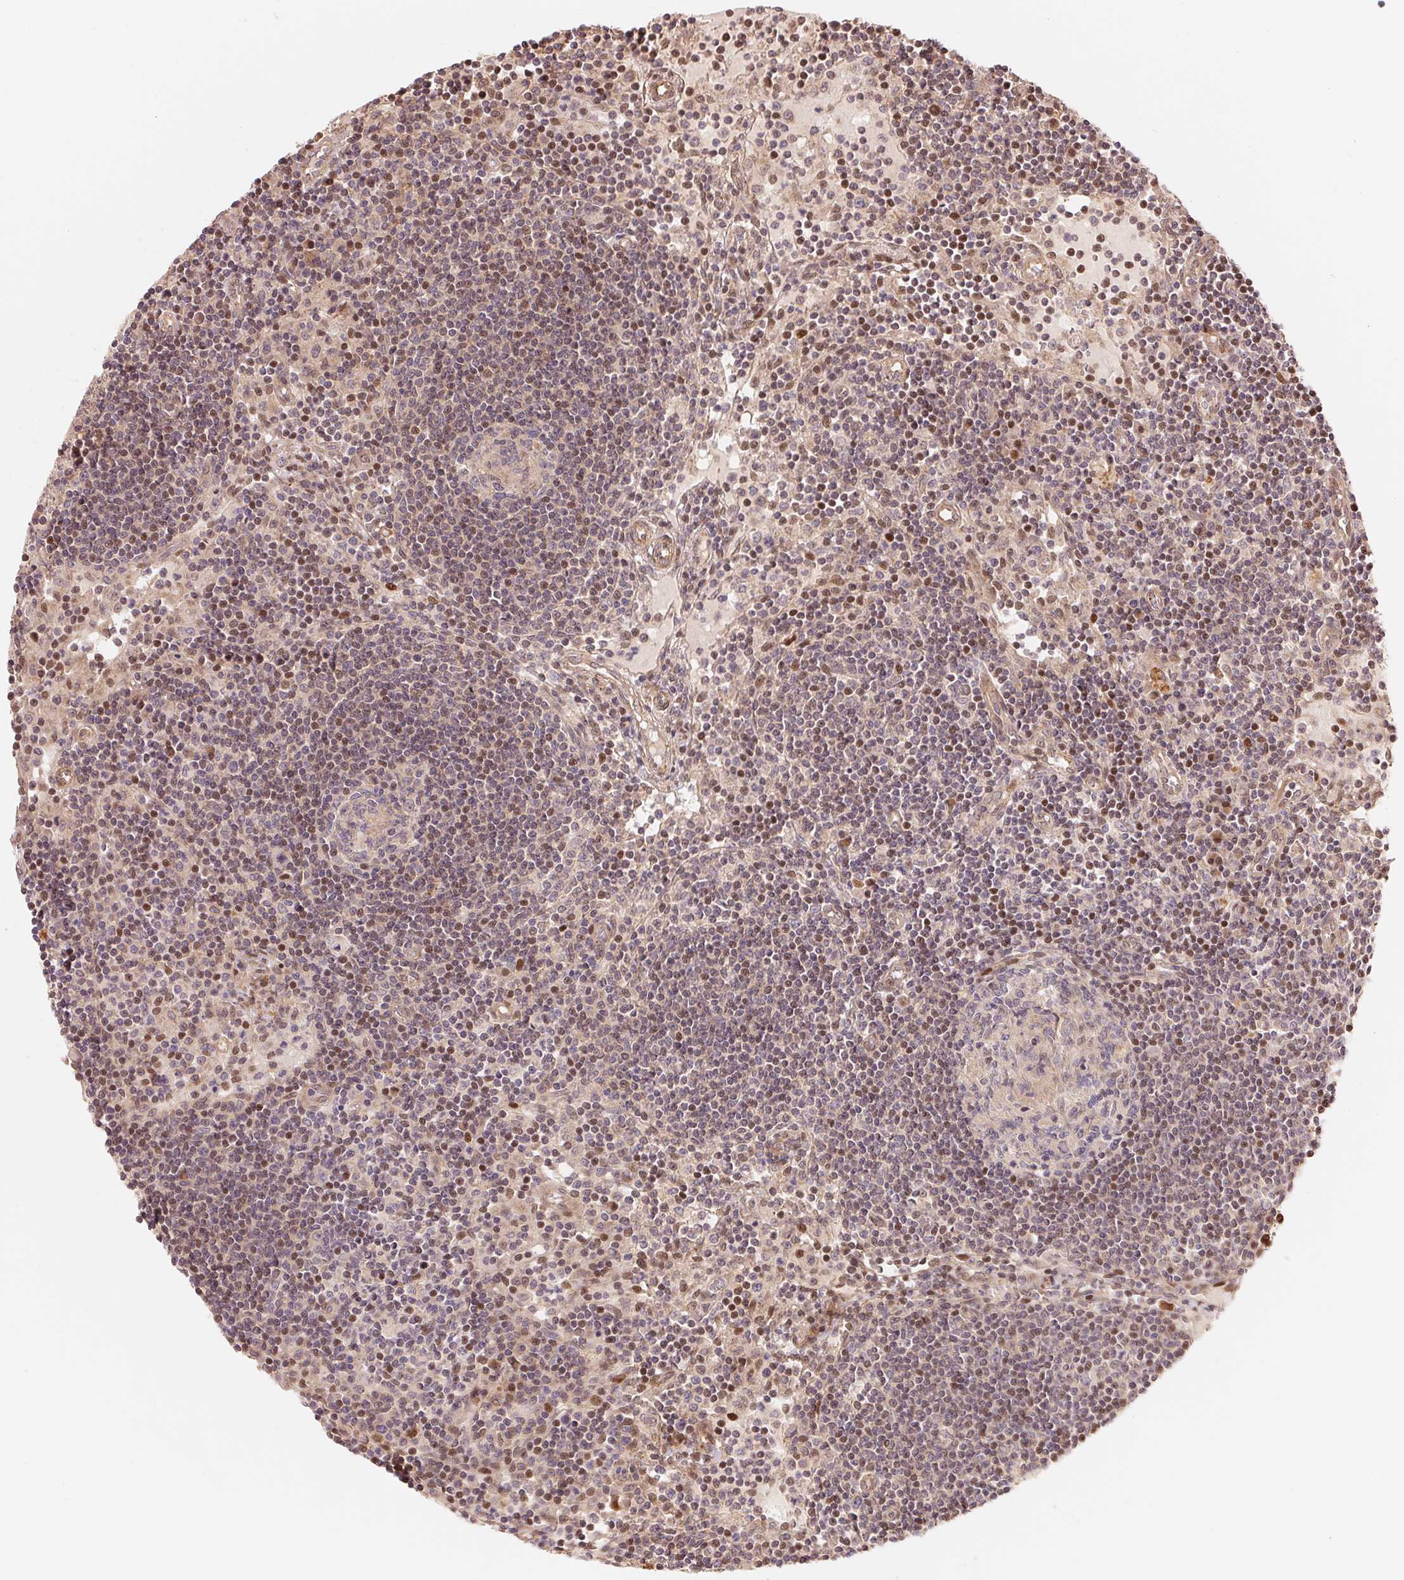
{"staining": {"intensity": "weak", "quantity": "<25%", "location": "cytoplasmic/membranous"}, "tissue": "lymph node", "cell_type": "Germinal center cells", "image_type": "normal", "snomed": [{"axis": "morphology", "description": "Normal tissue, NOS"}, {"axis": "topography", "description": "Lymph node"}], "caption": "Human lymph node stained for a protein using immunohistochemistry (IHC) shows no staining in germinal center cells.", "gene": "TNIP2", "patient": {"sex": "female", "age": 72}}